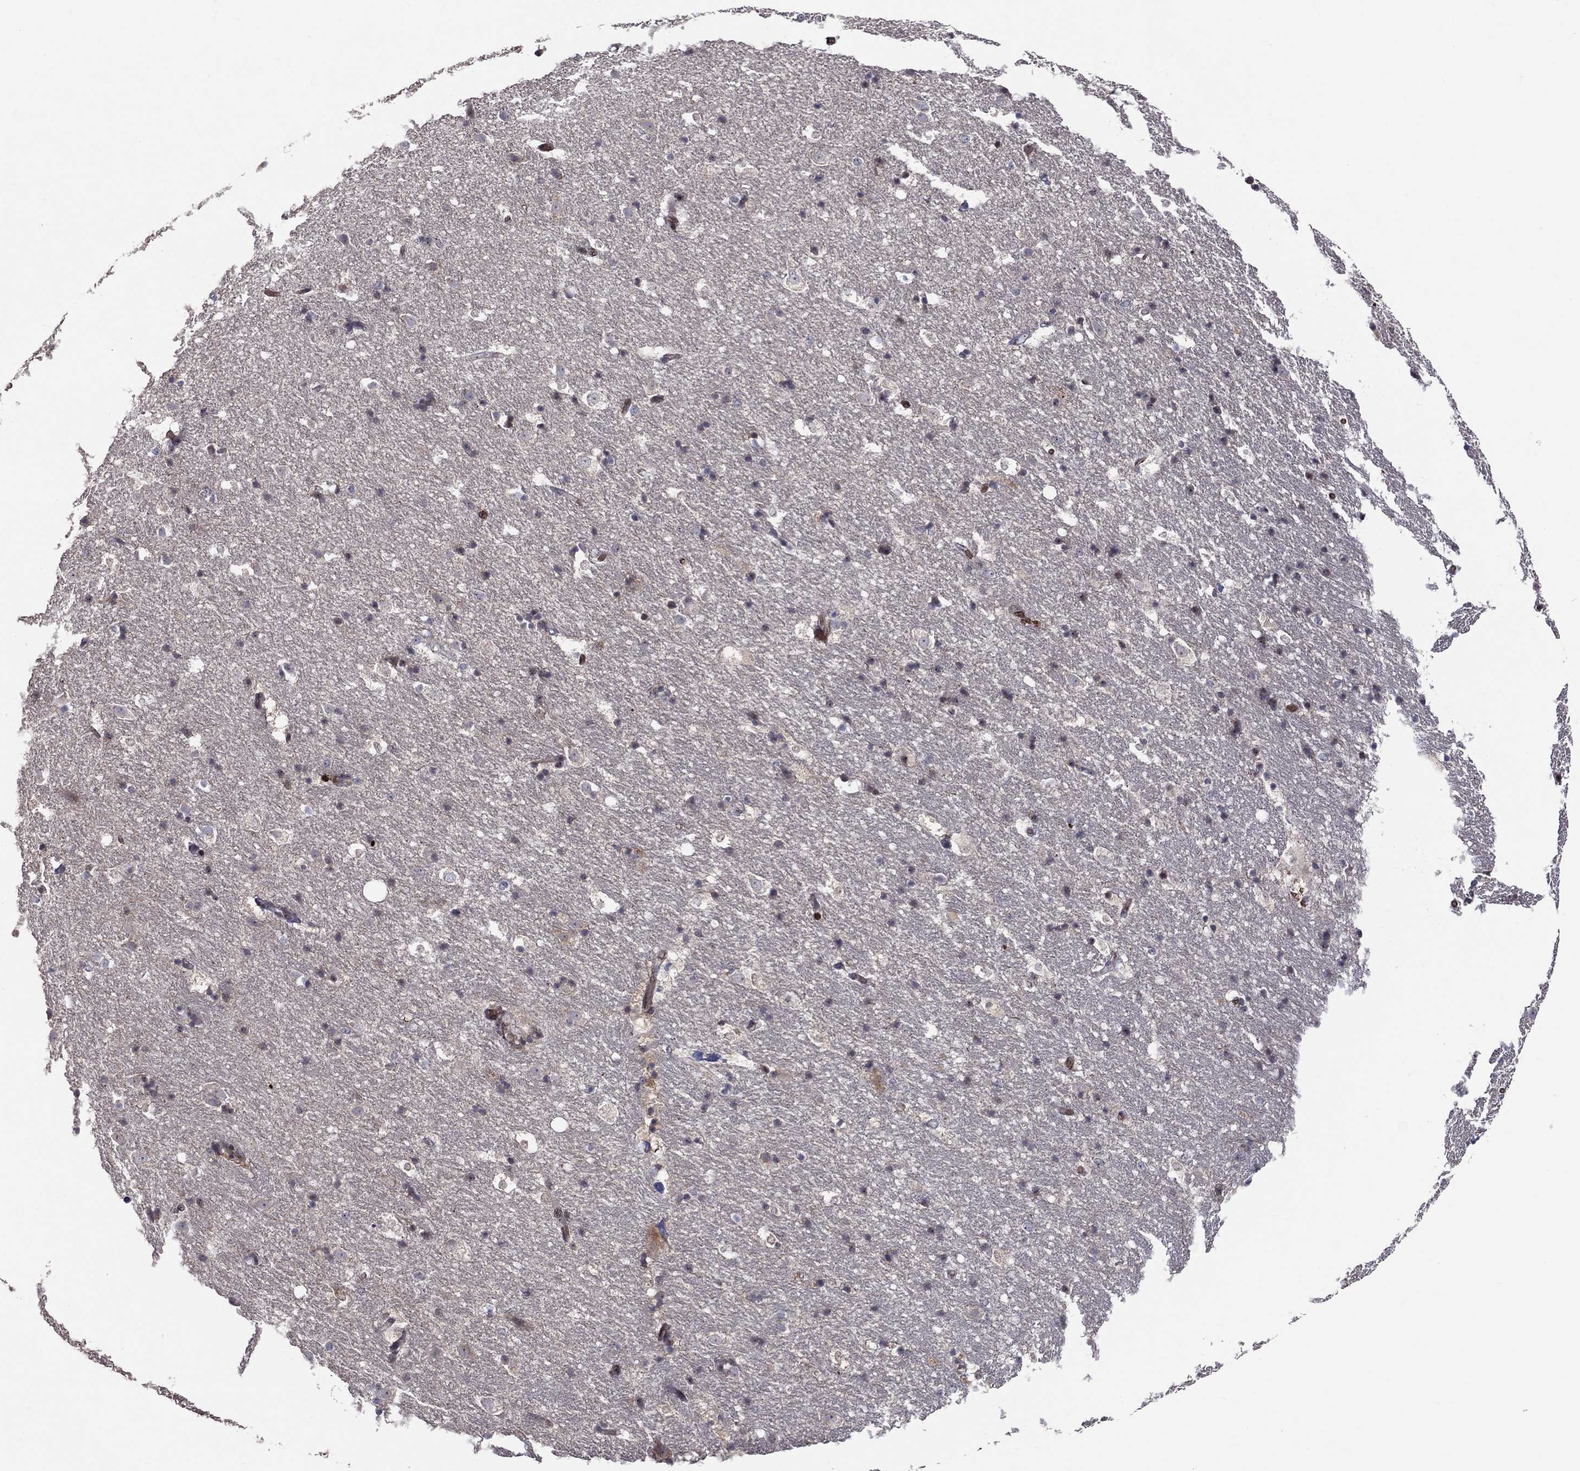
{"staining": {"intensity": "negative", "quantity": "none", "location": "none"}, "tissue": "hippocampus", "cell_type": "Glial cells", "image_type": "normal", "snomed": [{"axis": "morphology", "description": "Normal tissue, NOS"}, {"axis": "topography", "description": "Hippocampus"}], "caption": "Human hippocampus stained for a protein using immunohistochemistry displays no positivity in glial cells.", "gene": "VHL", "patient": {"sex": "male", "age": 49}}